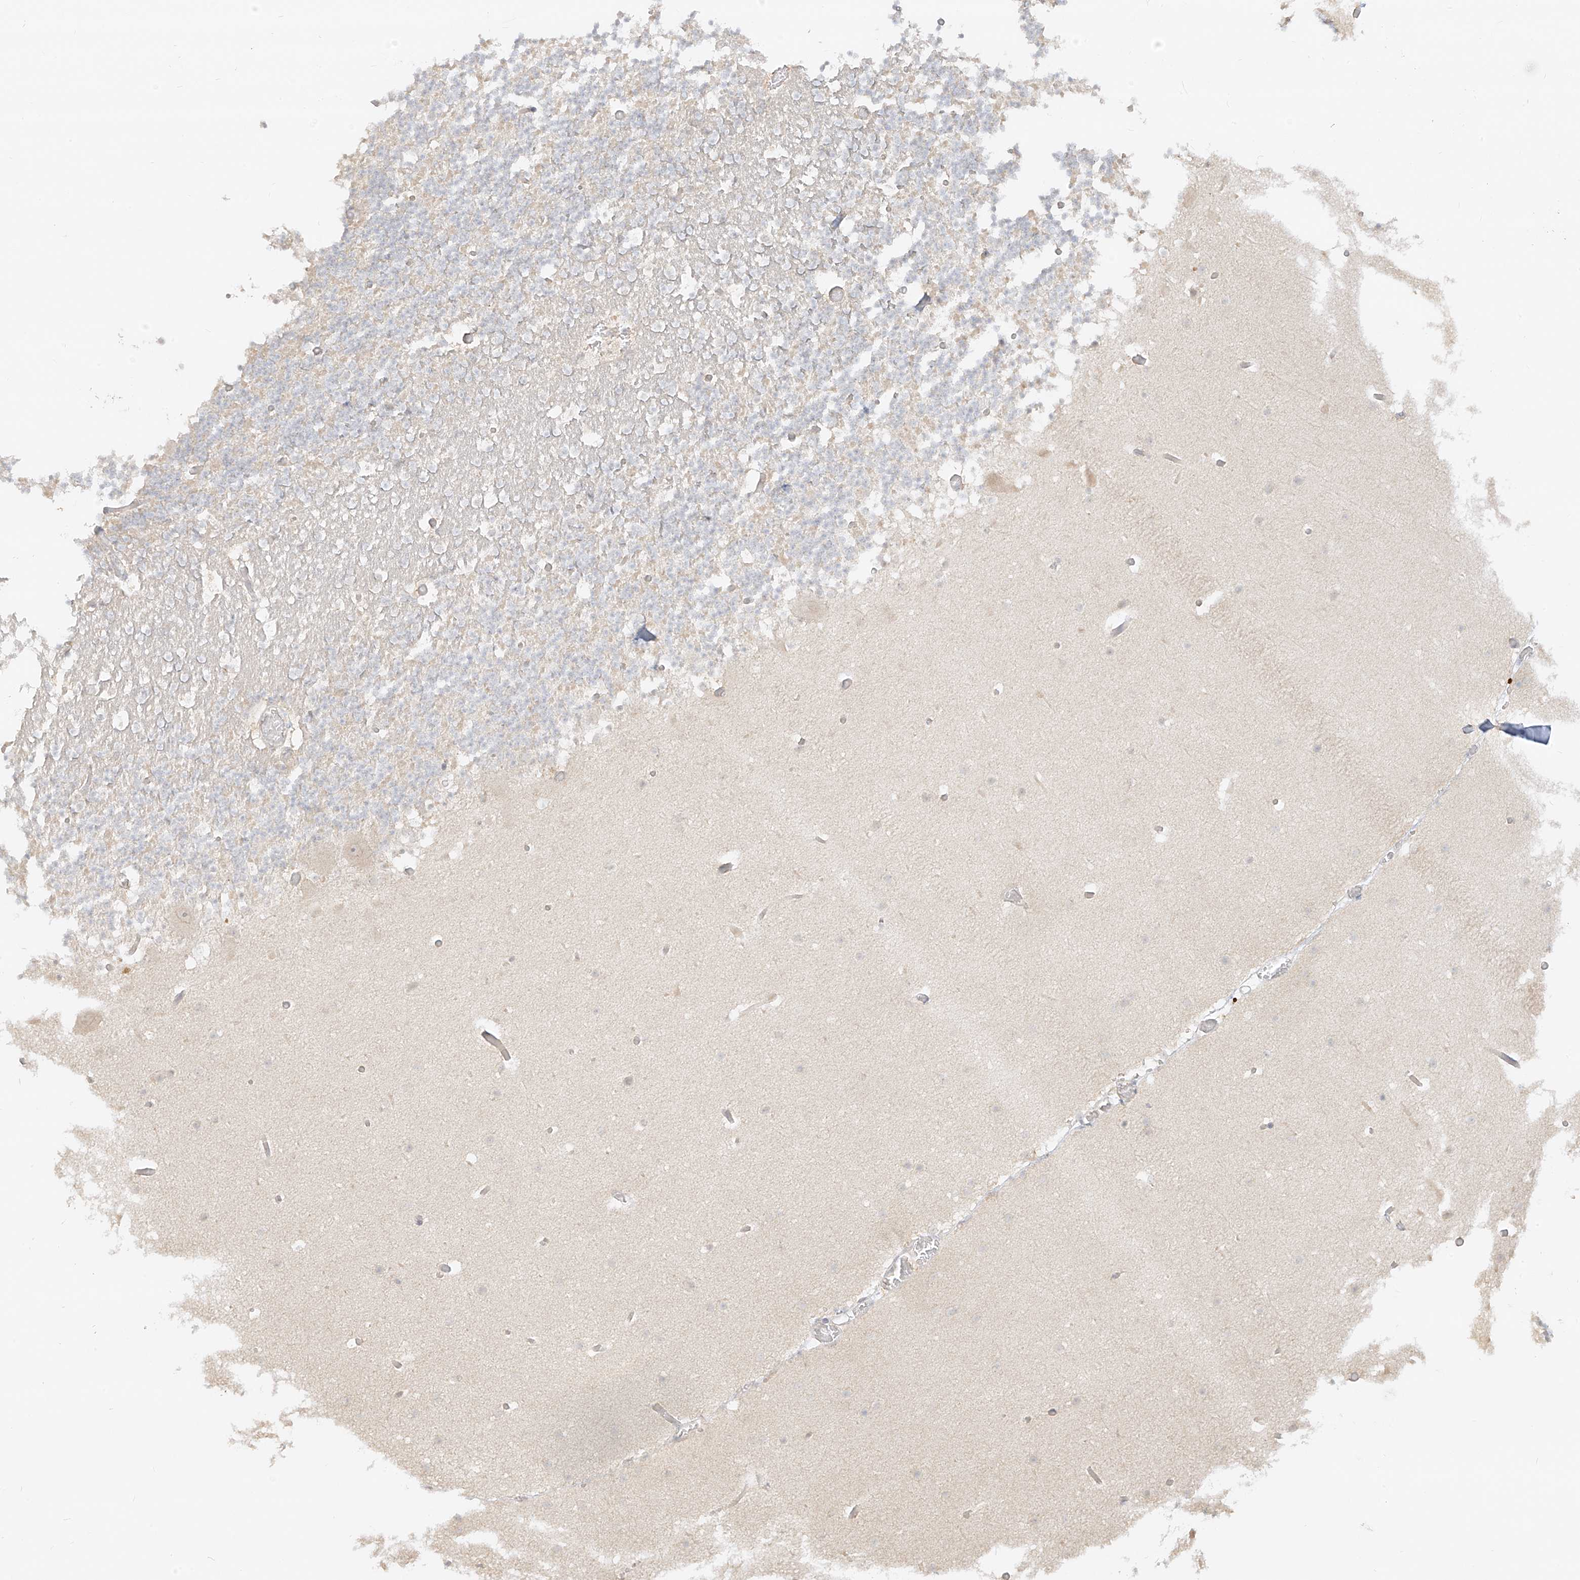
{"staining": {"intensity": "negative", "quantity": "none", "location": "none"}, "tissue": "cerebellum", "cell_type": "Cells in granular layer", "image_type": "normal", "snomed": [{"axis": "morphology", "description": "Normal tissue, NOS"}, {"axis": "topography", "description": "Cerebellum"}], "caption": "Photomicrograph shows no significant protein expression in cells in granular layer of unremarkable cerebellum. (Stains: DAB (3,3'-diaminobenzidine) IHC with hematoxylin counter stain, Microscopy: brightfield microscopy at high magnification).", "gene": "LIPT1", "patient": {"sex": "male", "age": 57}}